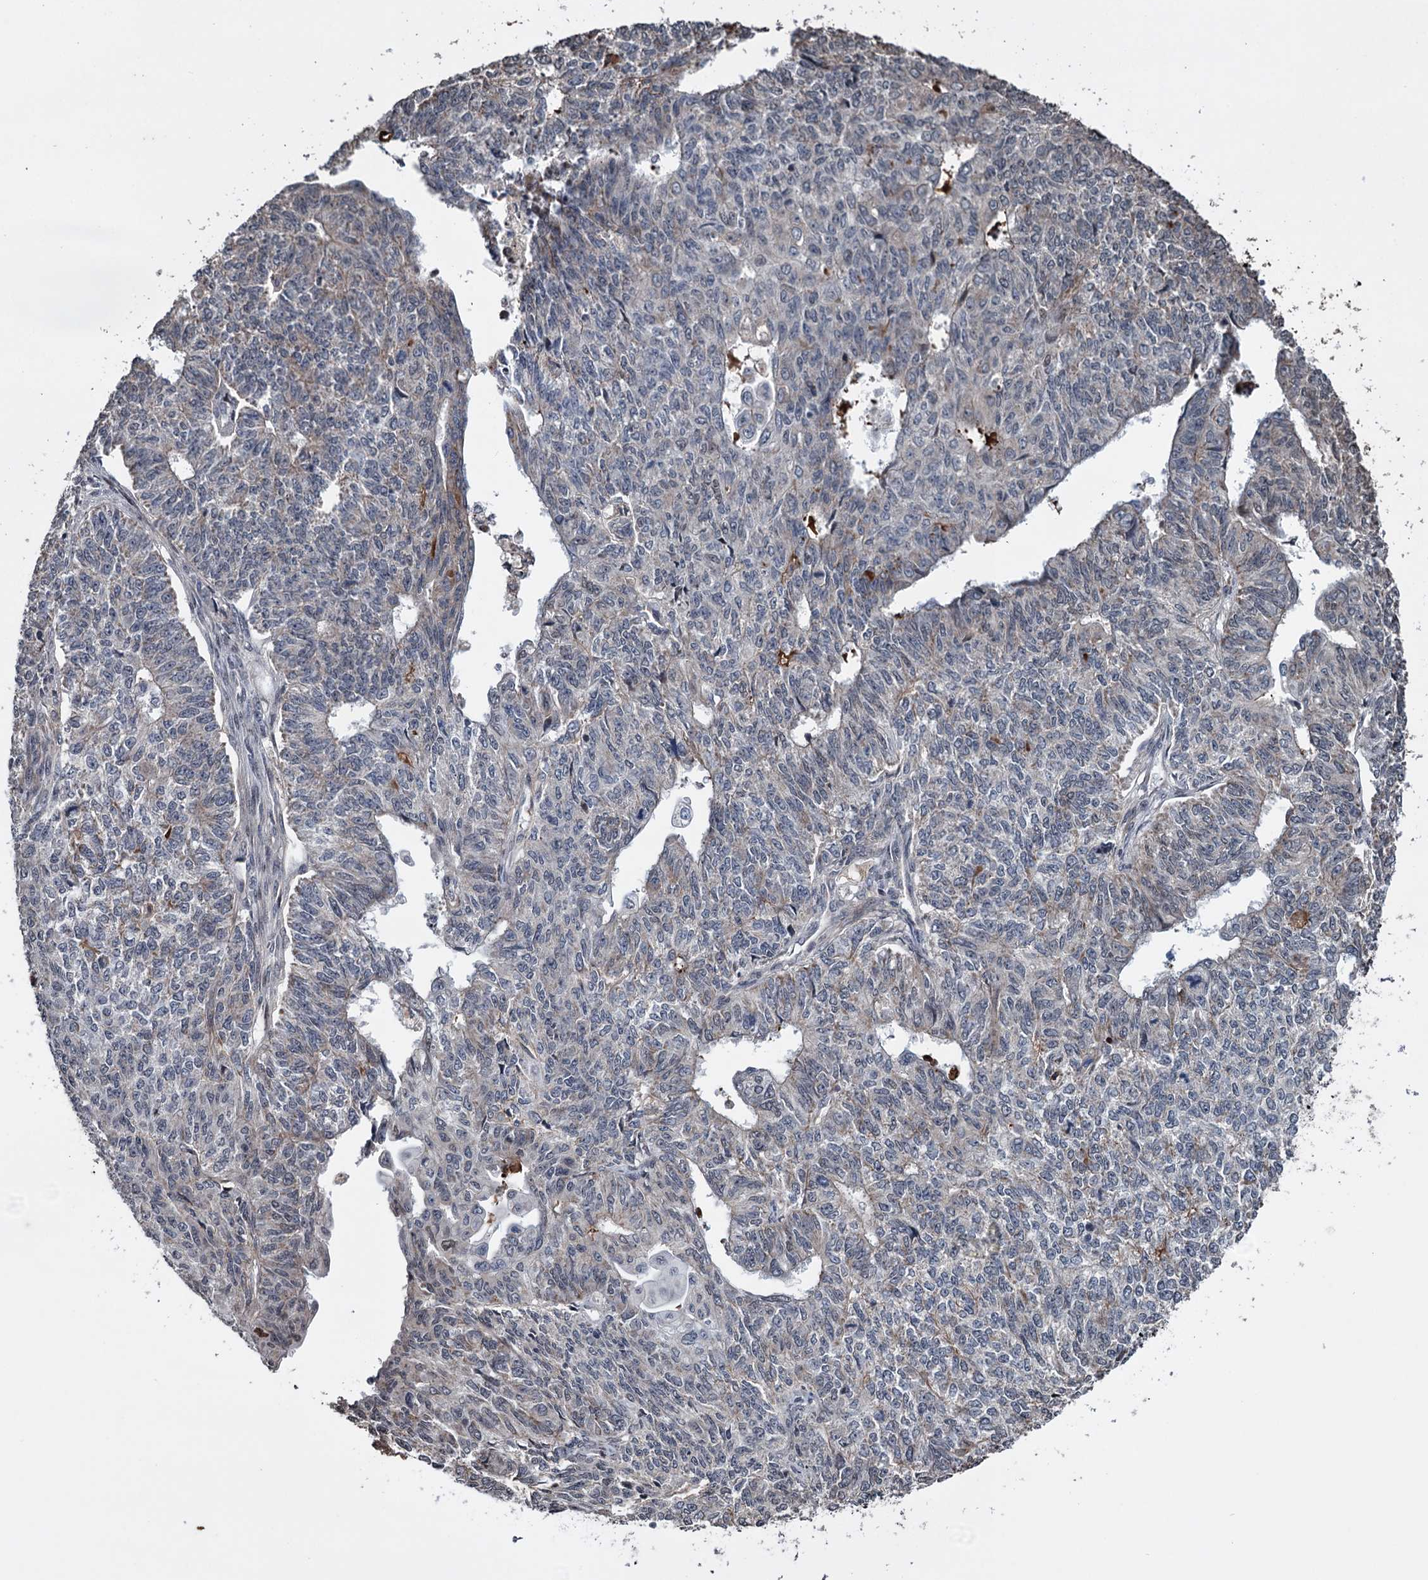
{"staining": {"intensity": "negative", "quantity": "none", "location": "none"}, "tissue": "endometrial cancer", "cell_type": "Tumor cells", "image_type": "cancer", "snomed": [{"axis": "morphology", "description": "Adenocarcinoma, NOS"}, {"axis": "topography", "description": "Endometrium"}], "caption": "Human endometrial cancer (adenocarcinoma) stained for a protein using IHC reveals no expression in tumor cells.", "gene": "EYA4", "patient": {"sex": "female", "age": 32}}